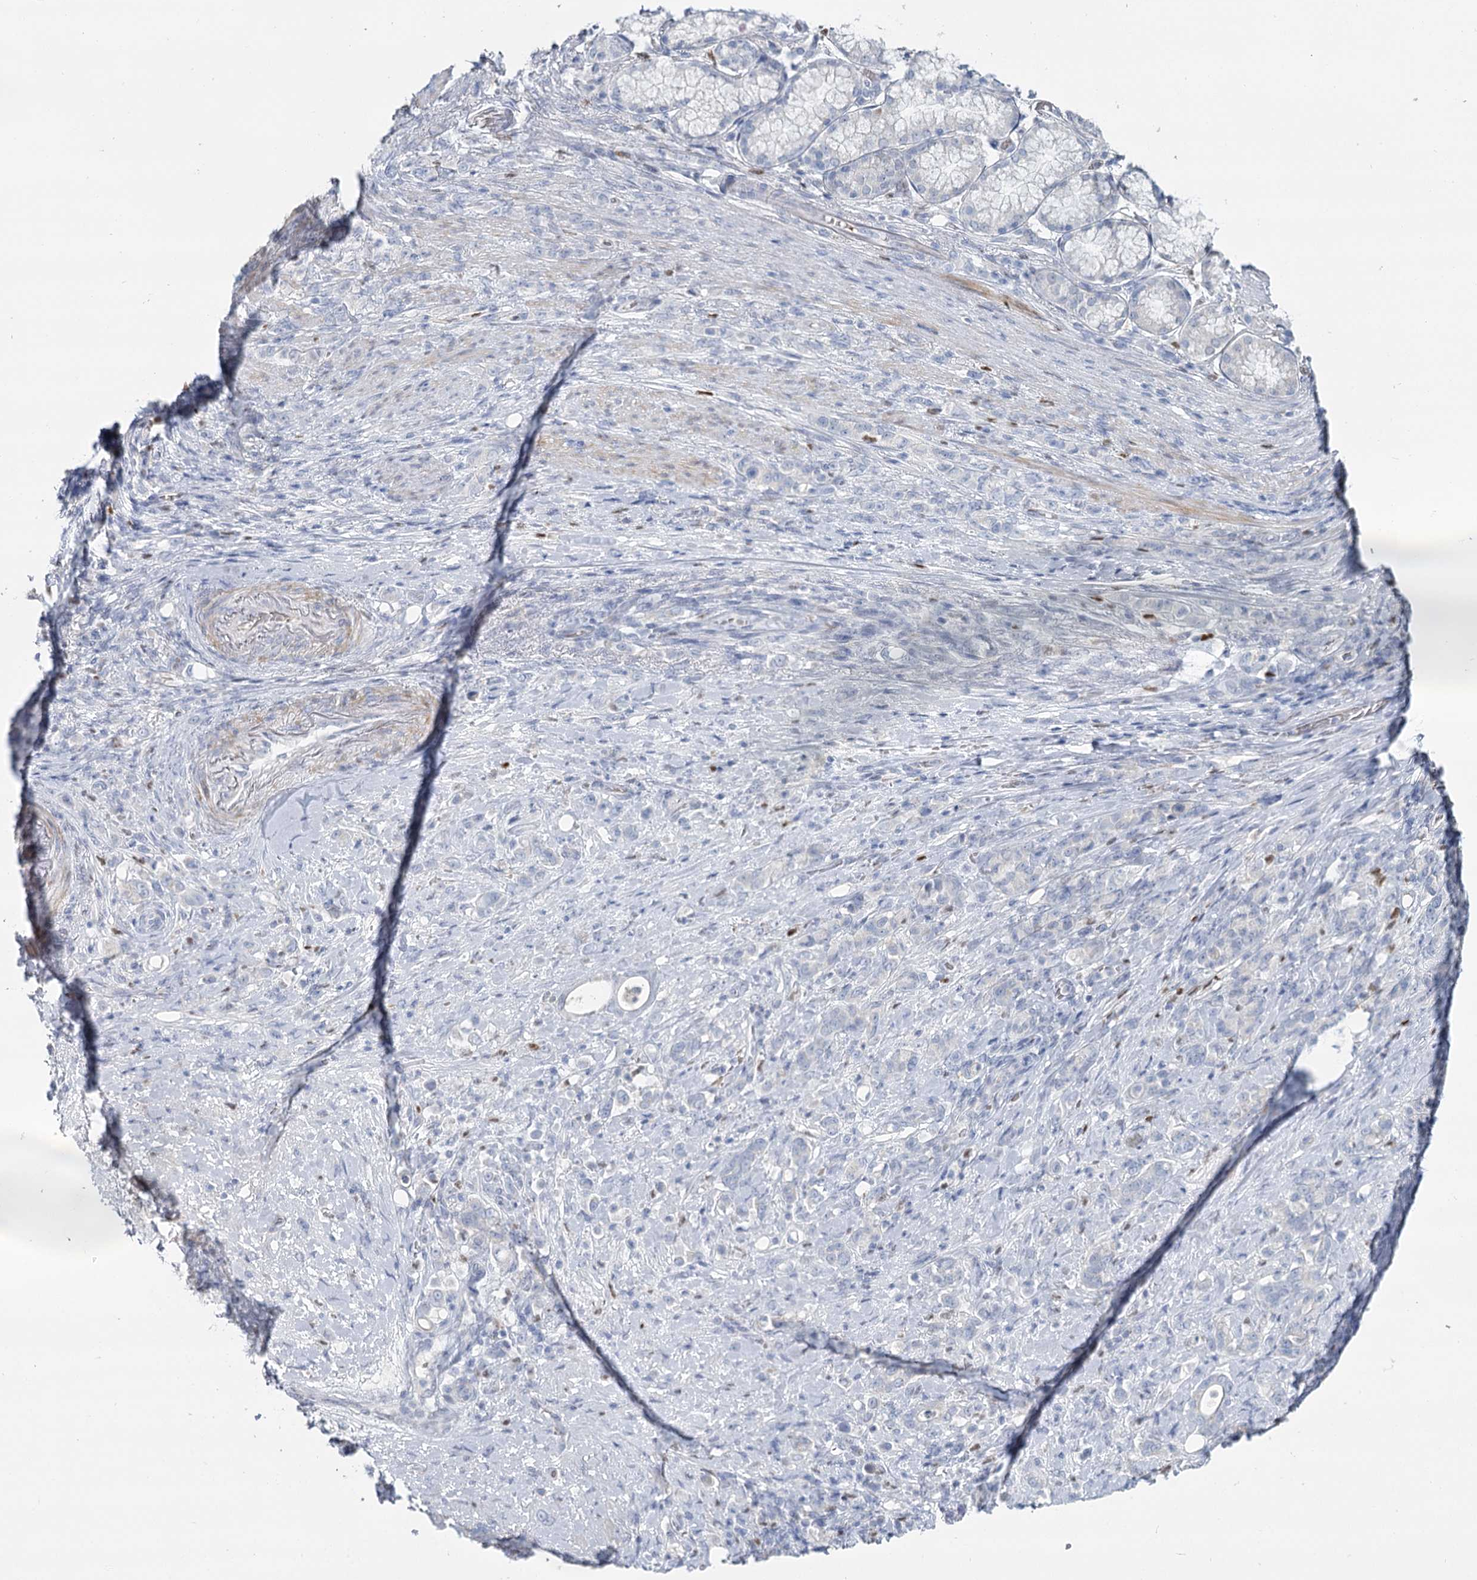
{"staining": {"intensity": "negative", "quantity": "none", "location": "none"}, "tissue": "stomach cancer", "cell_type": "Tumor cells", "image_type": "cancer", "snomed": [{"axis": "morphology", "description": "Adenocarcinoma, NOS"}, {"axis": "topography", "description": "Stomach"}], "caption": "Immunohistochemistry (IHC) photomicrograph of neoplastic tissue: human stomach adenocarcinoma stained with DAB reveals no significant protein expression in tumor cells.", "gene": "IGSF3", "patient": {"sex": "female", "age": 79}}